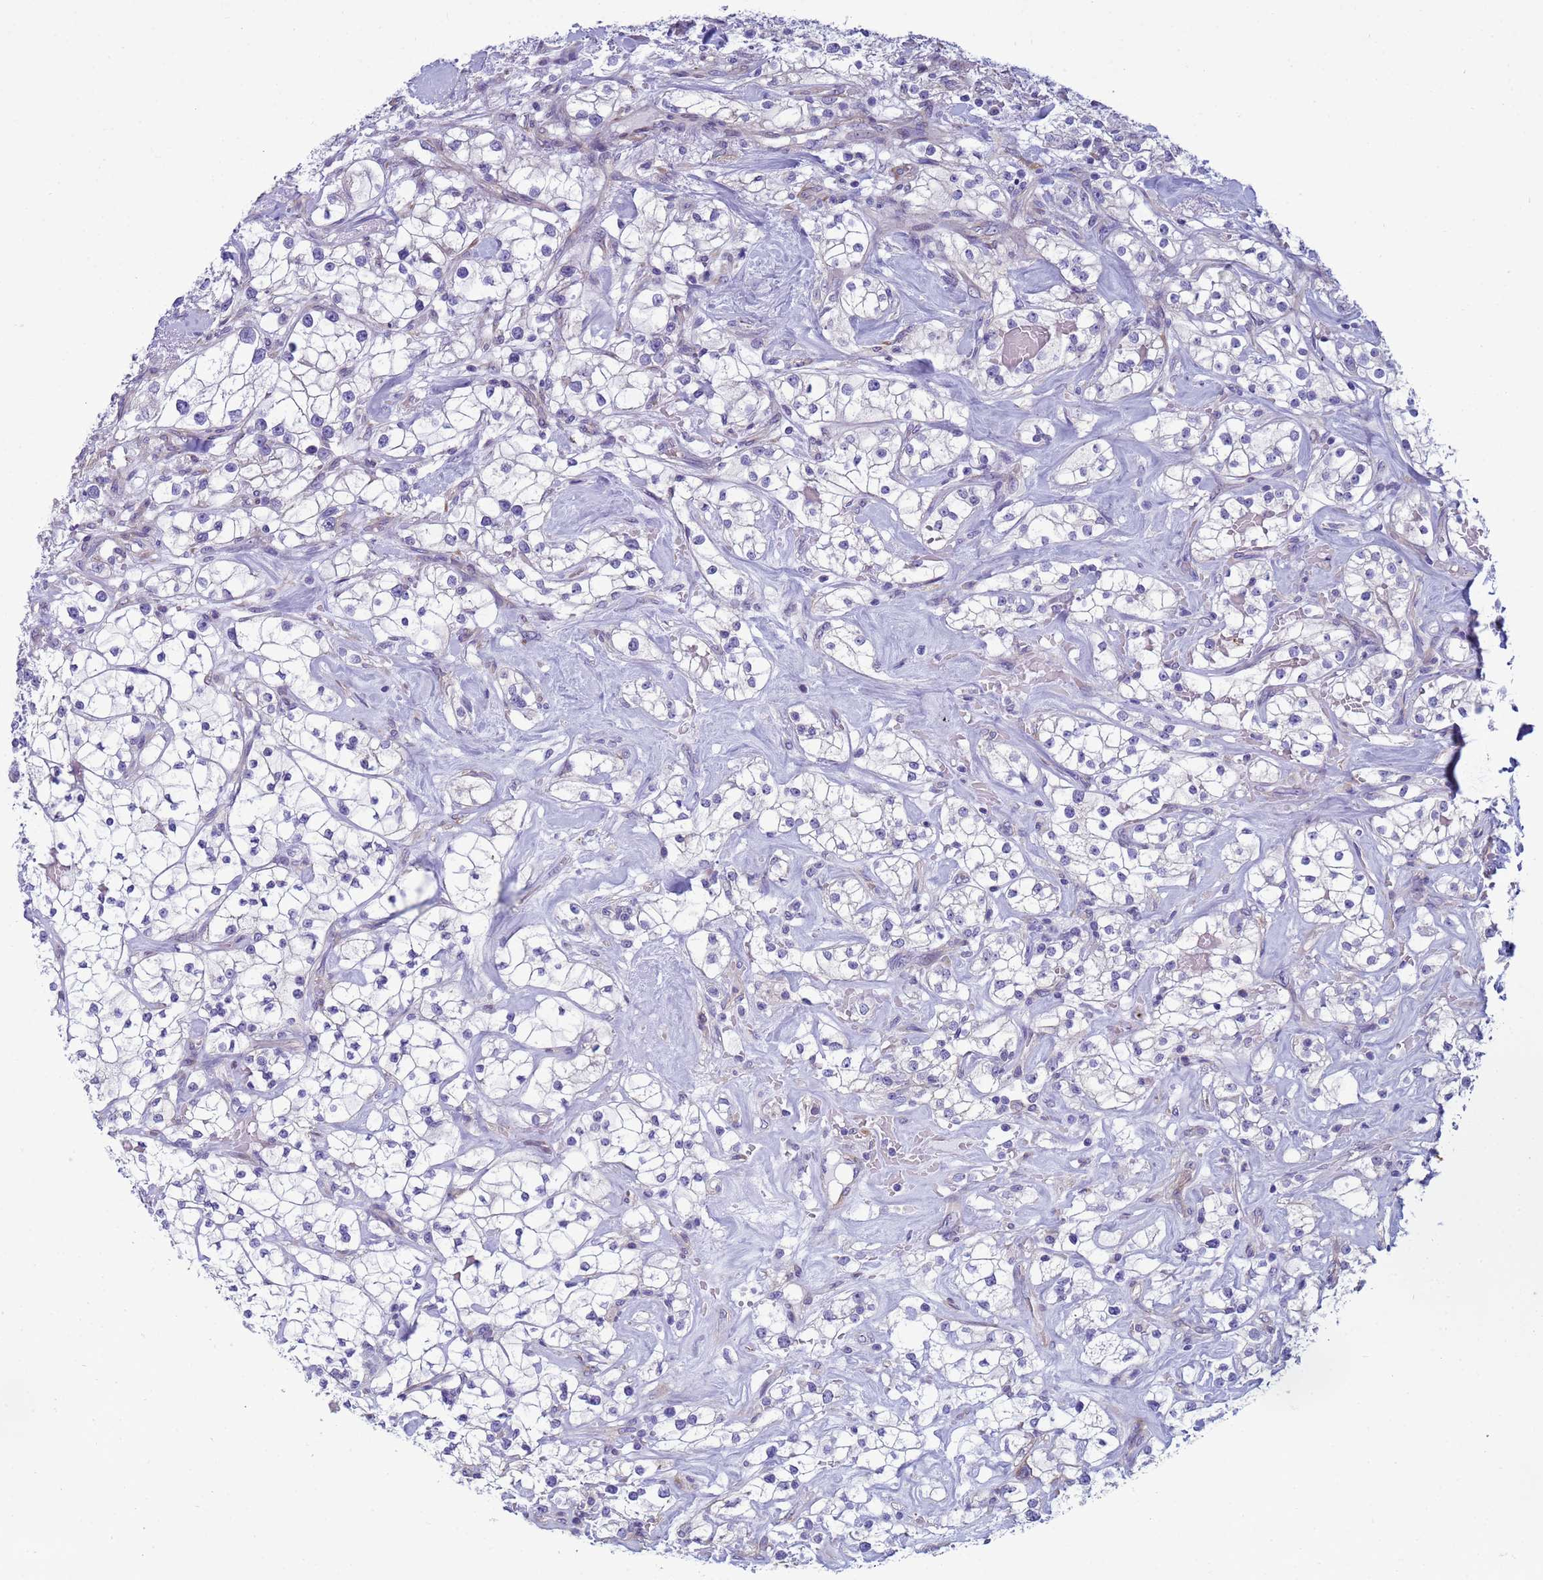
{"staining": {"intensity": "negative", "quantity": "none", "location": "none"}, "tissue": "renal cancer", "cell_type": "Tumor cells", "image_type": "cancer", "snomed": [{"axis": "morphology", "description": "Adenocarcinoma, NOS"}, {"axis": "topography", "description": "Kidney"}], "caption": "This micrograph is of adenocarcinoma (renal) stained with immunohistochemistry (IHC) to label a protein in brown with the nuclei are counter-stained blue. There is no expression in tumor cells.", "gene": "TRPC6", "patient": {"sex": "male", "age": 77}}